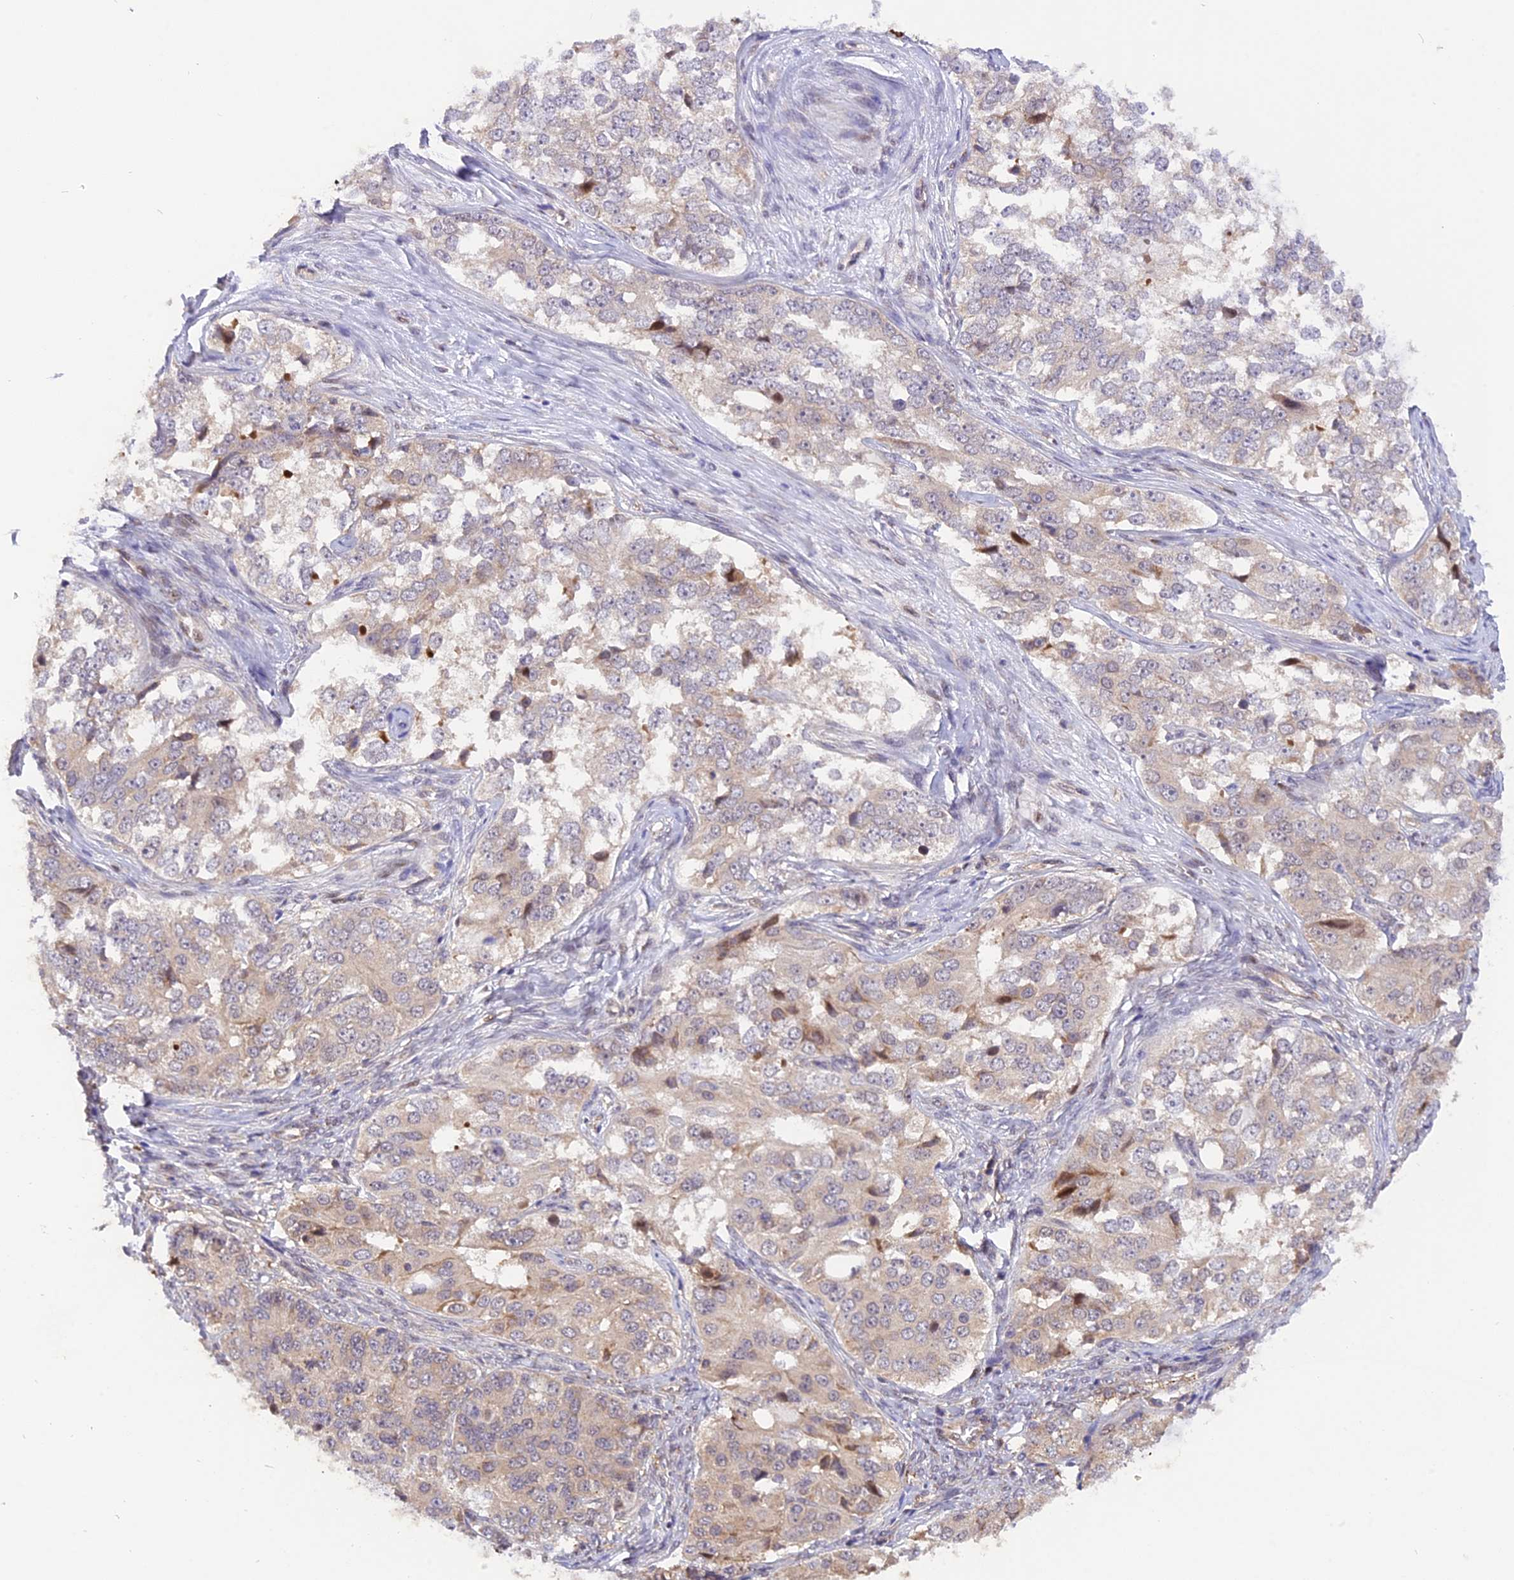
{"staining": {"intensity": "weak", "quantity": "<25%", "location": "cytoplasmic/membranous"}, "tissue": "ovarian cancer", "cell_type": "Tumor cells", "image_type": "cancer", "snomed": [{"axis": "morphology", "description": "Carcinoma, endometroid"}, {"axis": "topography", "description": "Ovary"}], "caption": "Immunohistochemistry (IHC) image of neoplastic tissue: human ovarian endometroid carcinoma stained with DAB demonstrates no significant protein positivity in tumor cells. (Stains: DAB IHC with hematoxylin counter stain, Microscopy: brightfield microscopy at high magnification).", "gene": "SAMD4A", "patient": {"sex": "female", "age": 51}}